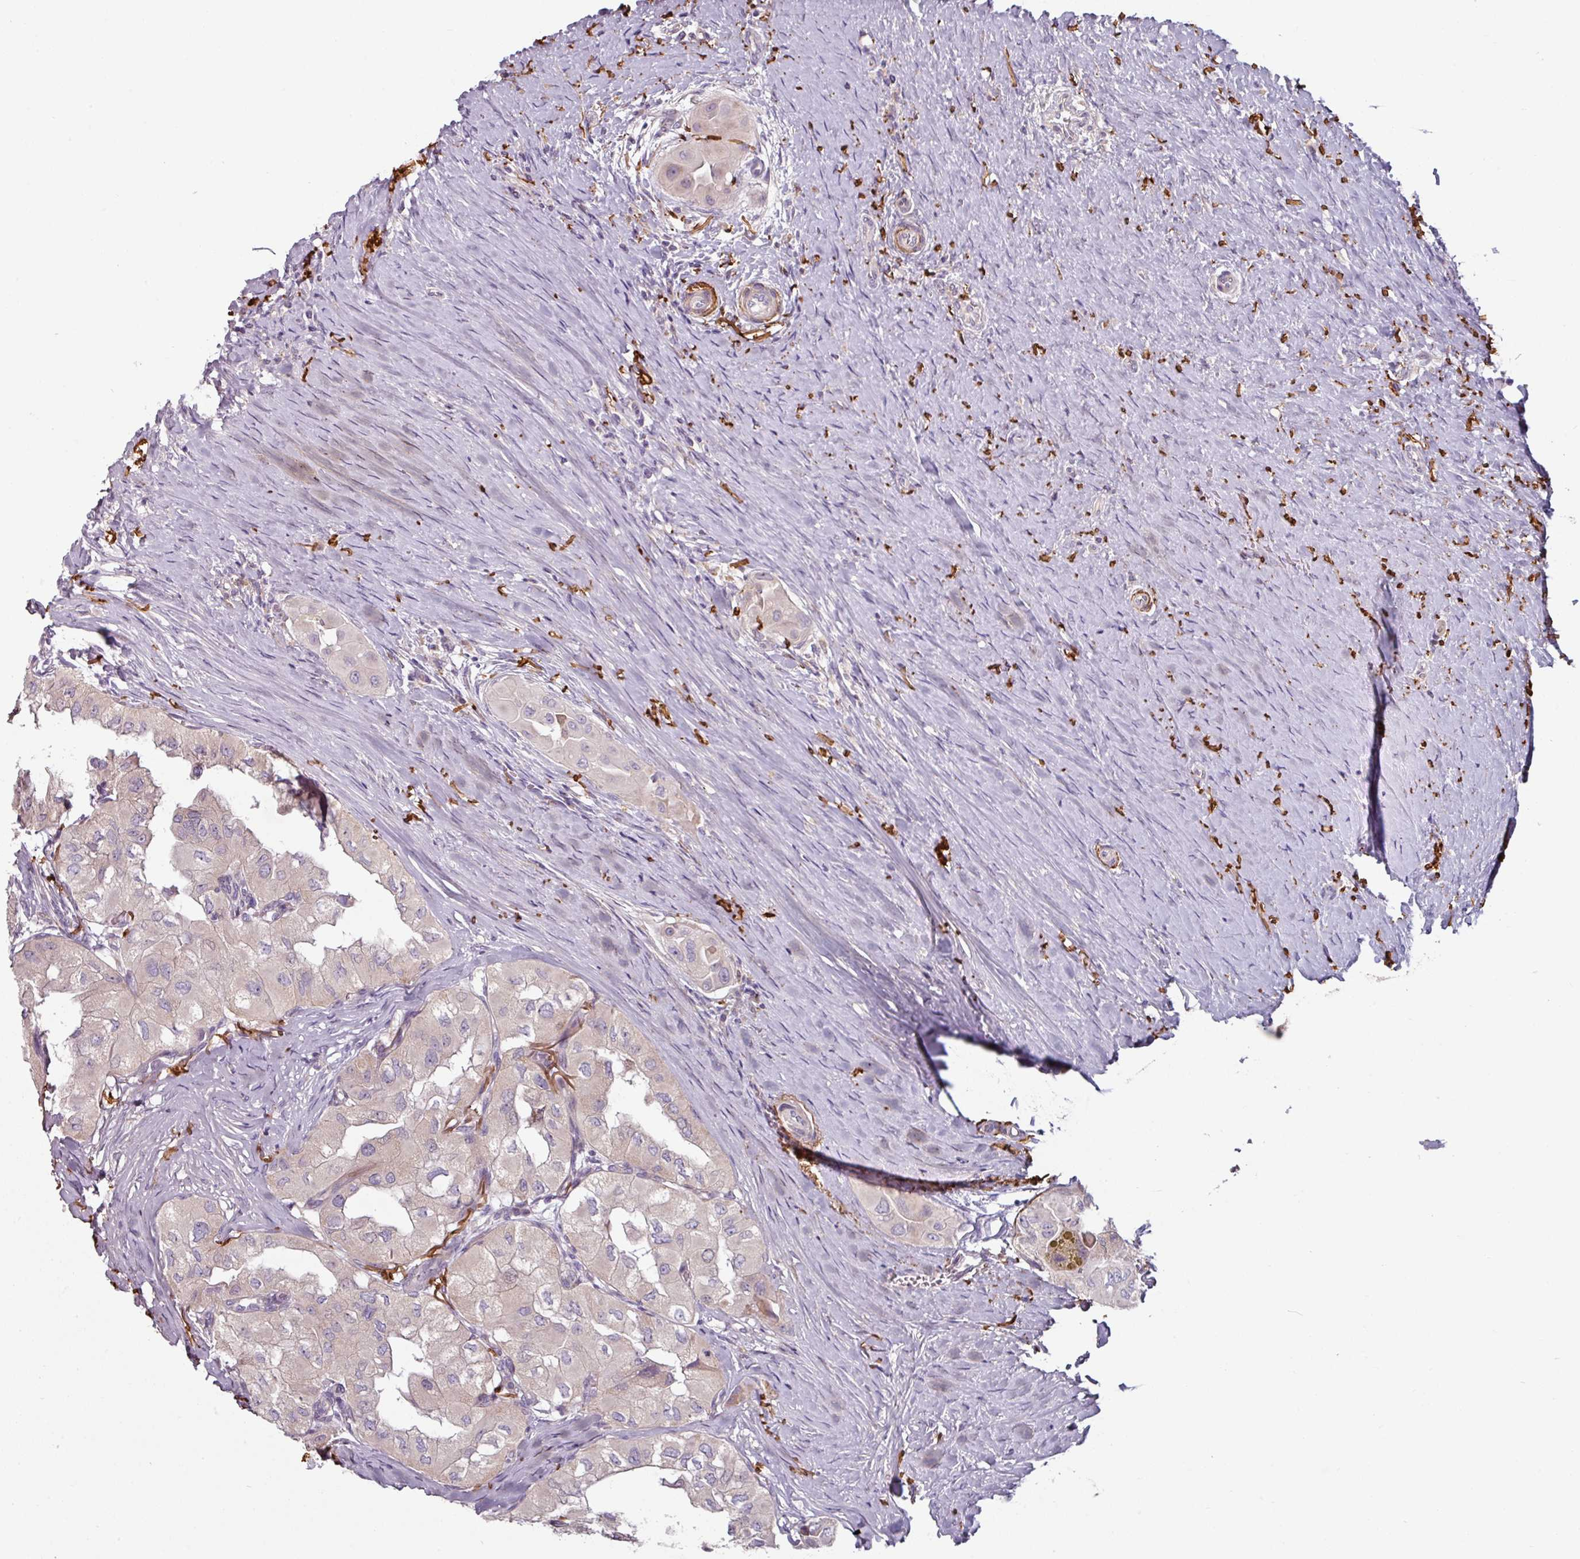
{"staining": {"intensity": "weak", "quantity": "<25%", "location": "cytoplasmic/membranous"}, "tissue": "thyroid cancer", "cell_type": "Tumor cells", "image_type": "cancer", "snomed": [{"axis": "morphology", "description": "Papillary adenocarcinoma, NOS"}, {"axis": "topography", "description": "Thyroid gland"}], "caption": "Tumor cells show no significant protein positivity in thyroid papillary adenocarcinoma. (Brightfield microscopy of DAB immunohistochemistry (IHC) at high magnification).", "gene": "MTMR14", "patient": {"sex": "female", "age": 59}}